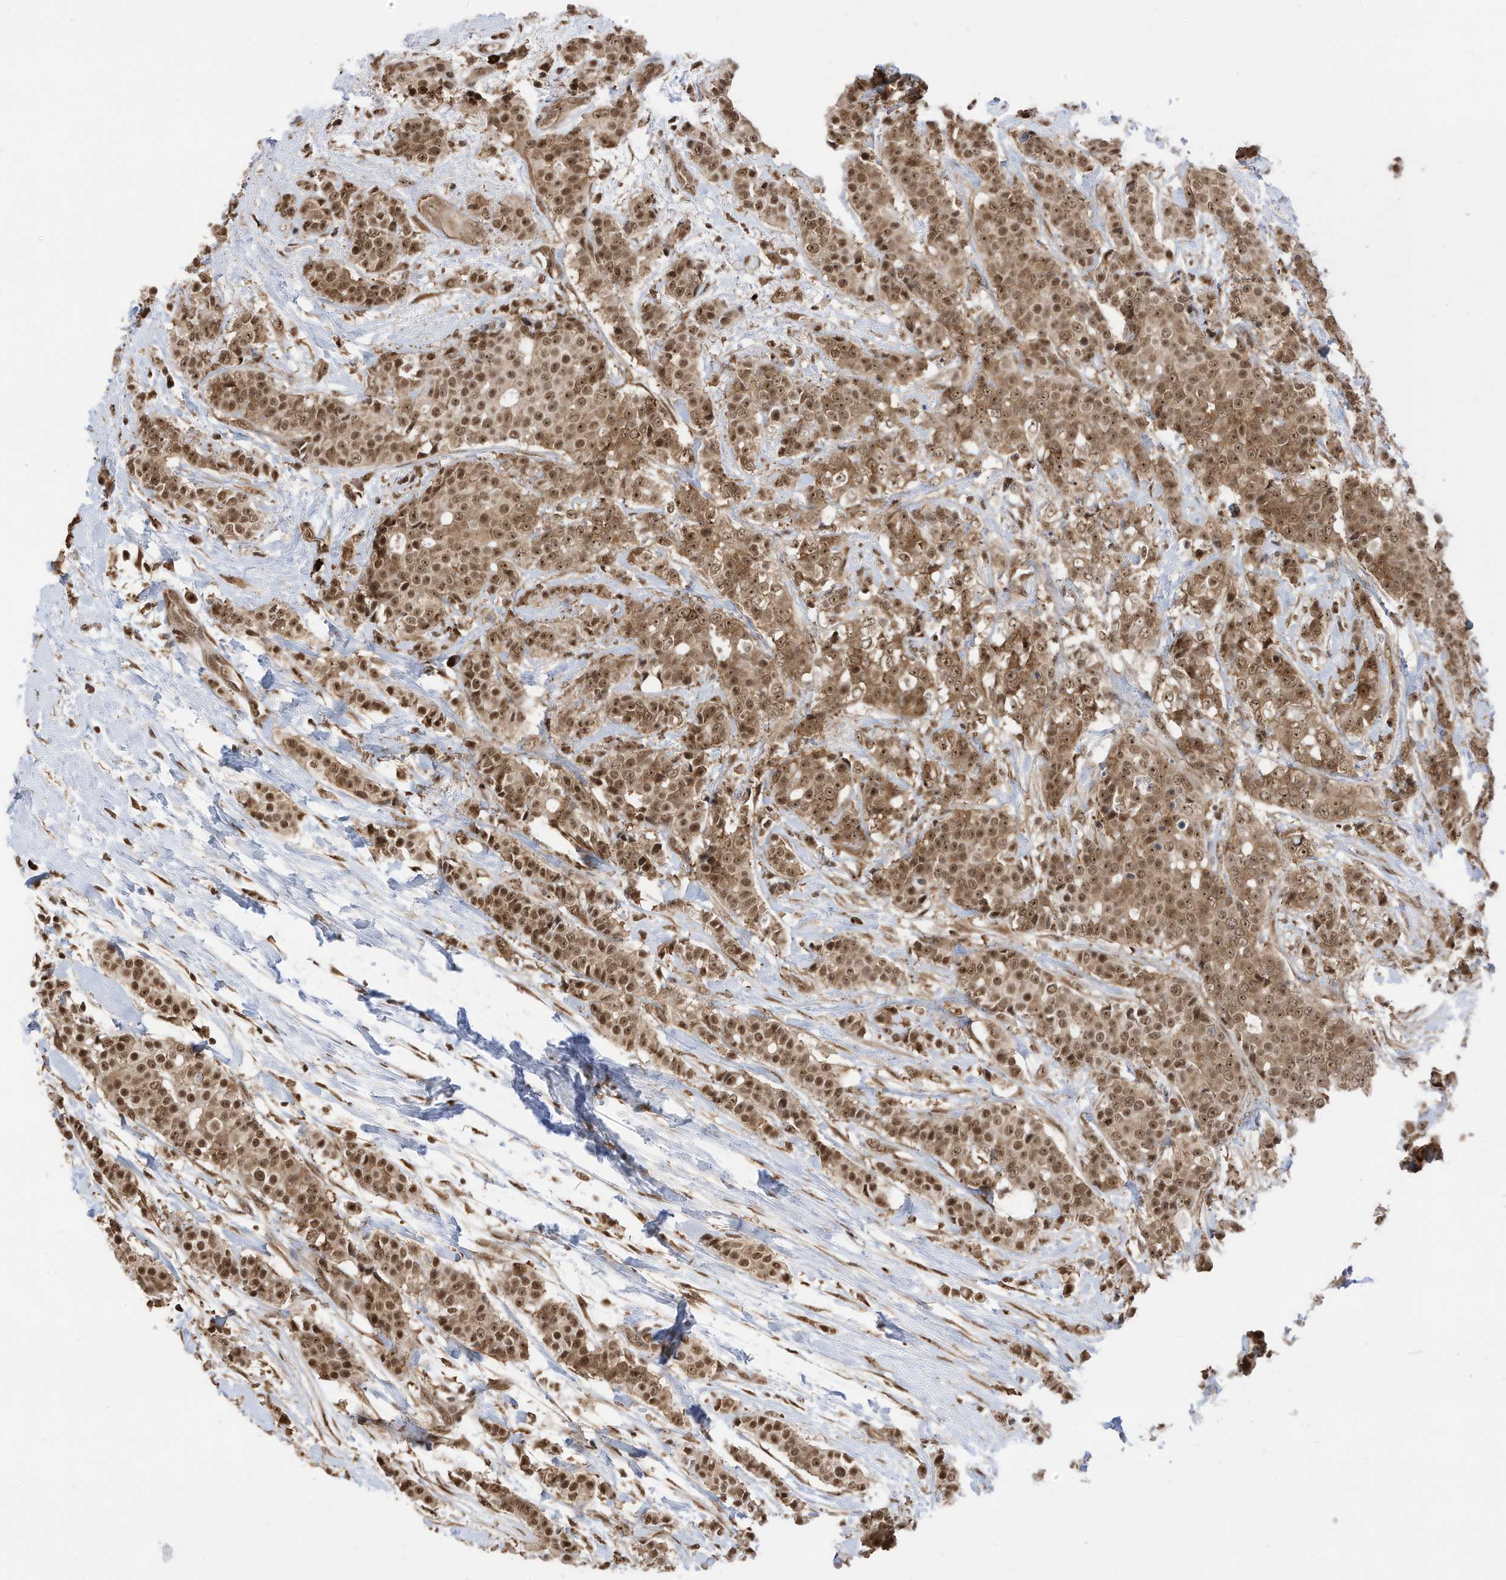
{"staining": {"intensity": "moderate", "quantity": ">75%", "location": "cytoplasmic/membranous,nuclear"}, "tissue": "breast cancer", "cell_type": "Tumor cells", "image_type": "cancer", "snomed": [{"axis": "morphology", "description": "Lobular carcinoma"}, {"axis": "topography", "description": "Breast"}], "caption": "DAB (3,3'-diaminobenzidine) immunohistochemical staining of breast lobular carcinoma shows moderate cytoplasmic/membranous and nuclear protein staining in about >75% of tumor cells. Nuclei are stained in blue.", "gene": "ZNF195", "patient": {"sex": "female", "age": 51}}